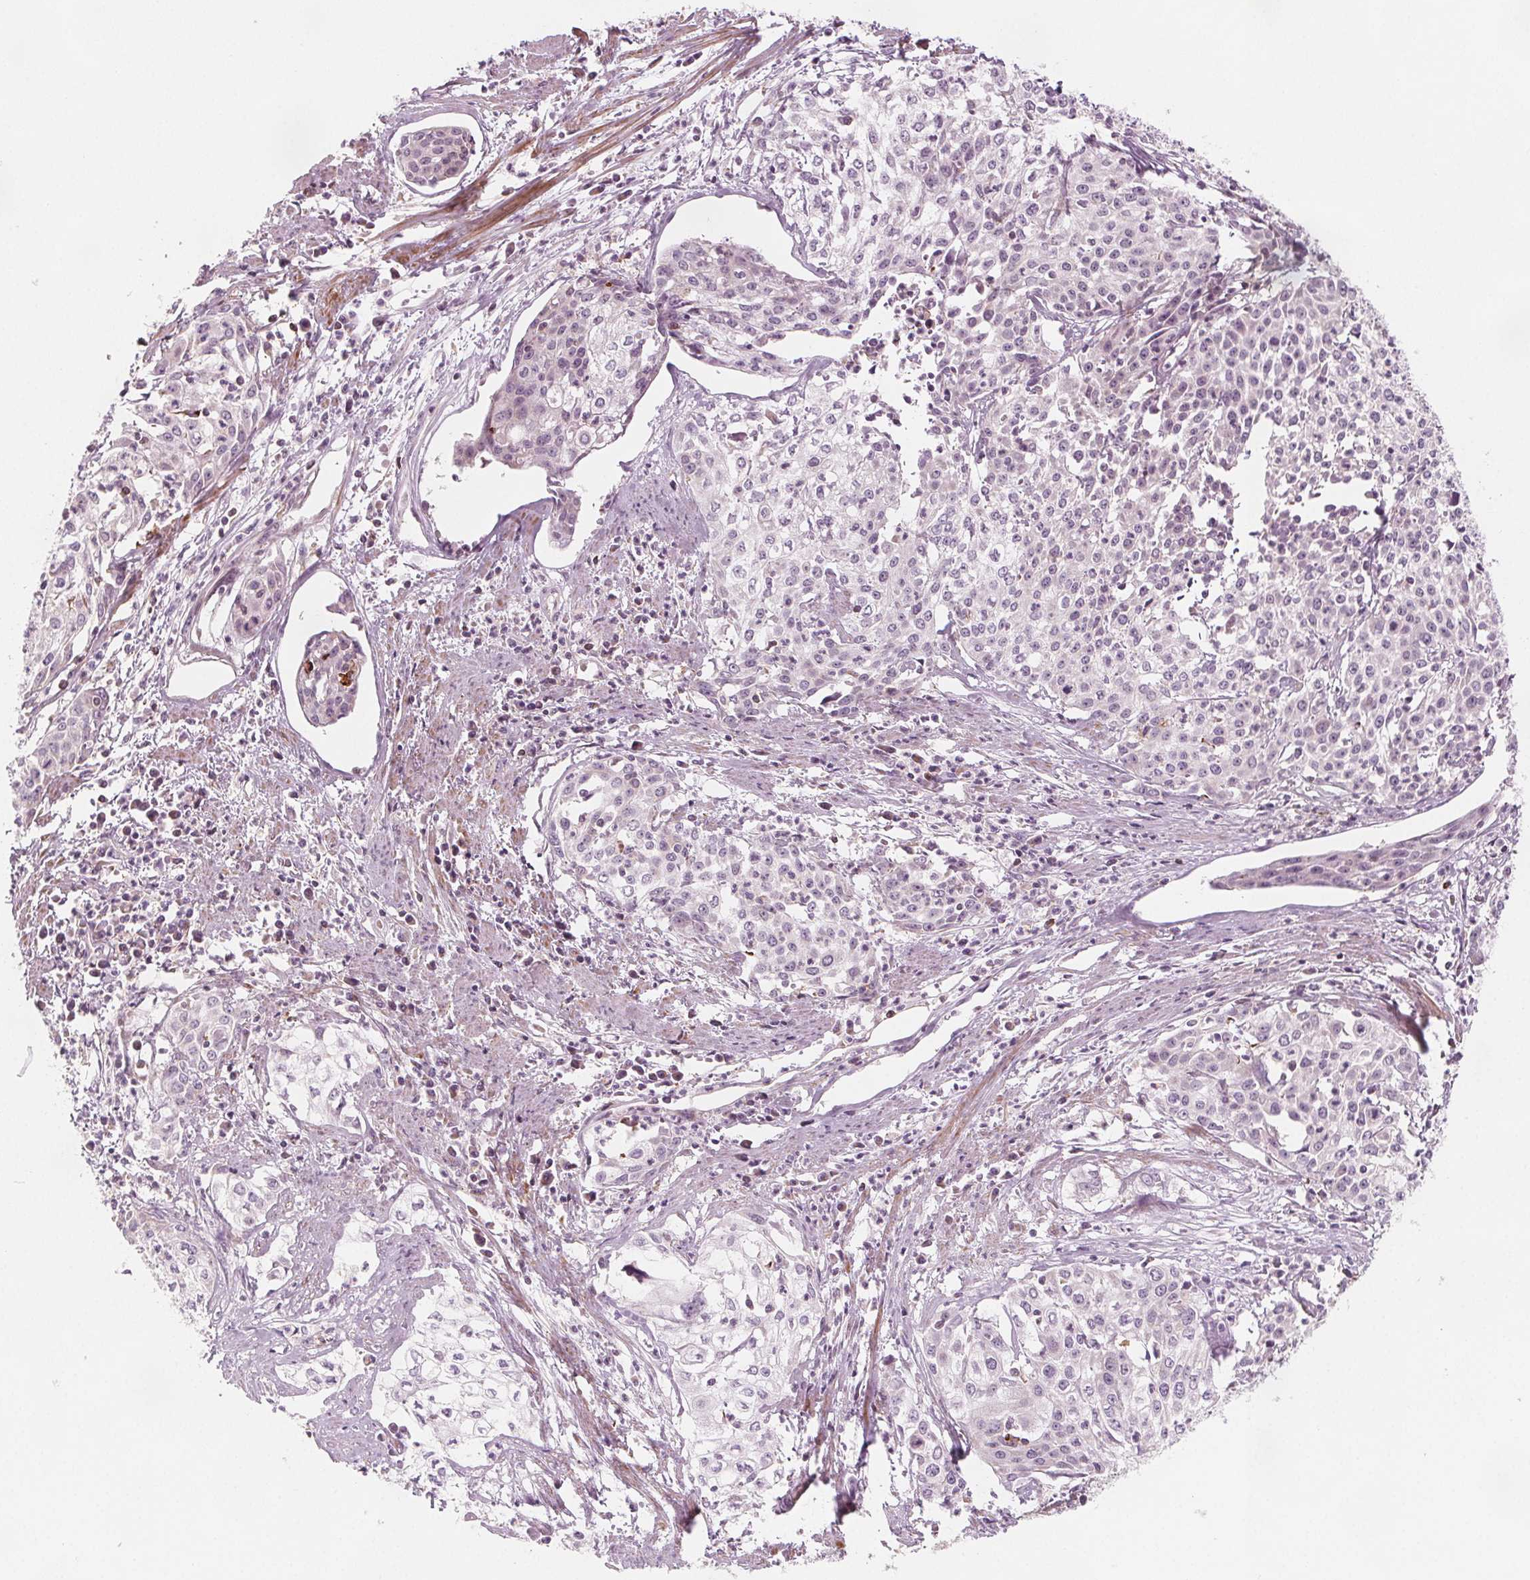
{"staining": {"intensity": "negative", "quantity": "none", "location": "none"}, "tissue": "cervical cancer", "cell_type": "Tumor cells", "image_type": "cancer", "snomed": [{"axis": "morphology", "description": "Squamous cell carcinoma, NOS"}, {"axis": "topography", "description": "Cervix"}], "caption": "This is an immunohistochemistry (IHC) photomicrograph of cervical cancer (squamous cell carcinoma). There is no positivity in tumor cells.", "gene": "ADAM33", "patient": {"sex": "female", "age": 39}}